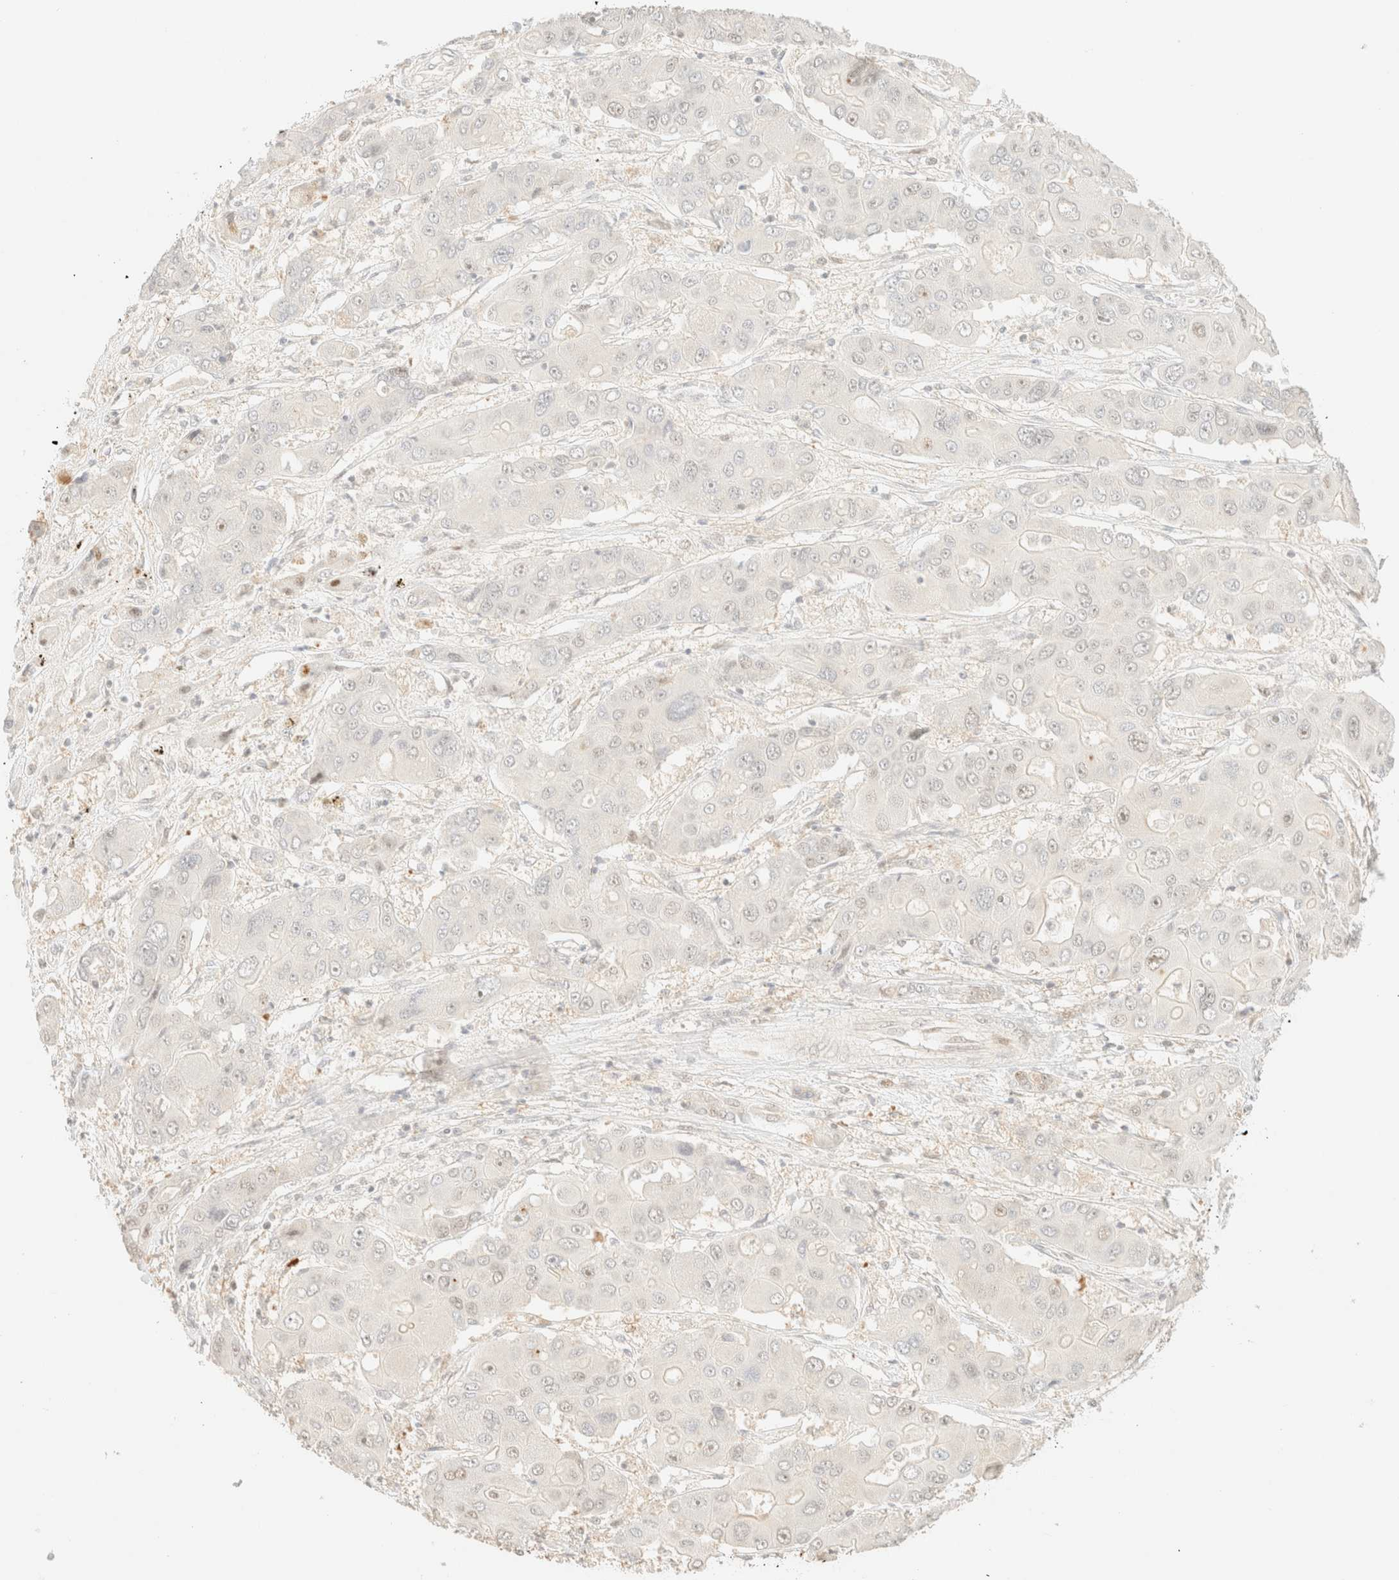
{"staining": {"intensity": "negative", "quantity": "none", "location": "none"}, "tissue": "liver cancer", "cell_type": "Tumor cells", "image_type": "cancer", "snomed": [{"axis": "morphology", "description": "Cholangiocarcinoma"}, {"axis": "topography", "description": "Liver"}], "caption": "Immunohistochemical staining of human liver cancer reveals no significant positivity in tumor cells.", "gene": "TSR1", "patient": {"sex": "male", "age": 67}}